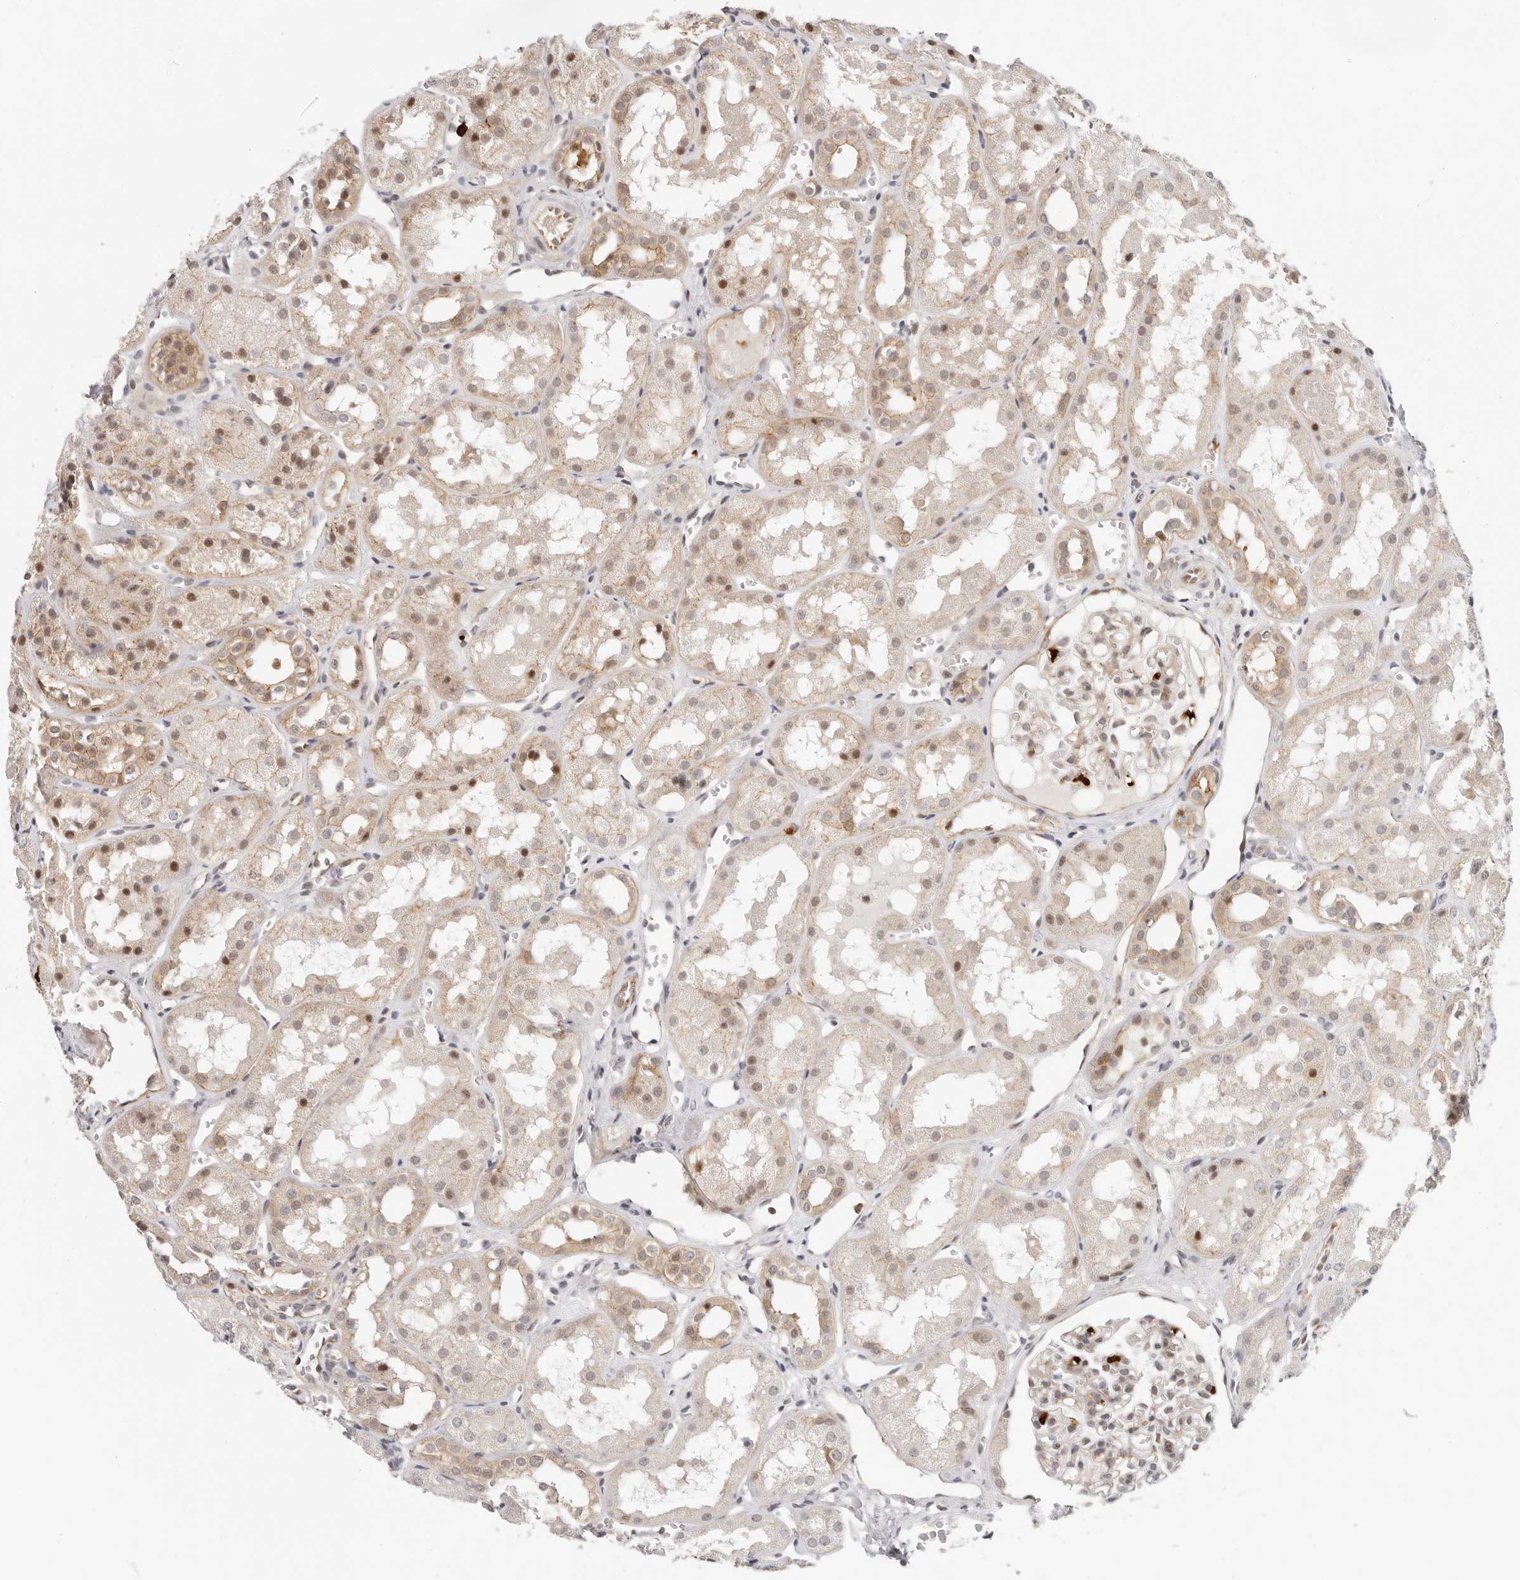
{"staining": {"intensity": "moderate", "quantity": "<25%", "location": "nuclear"}, "tissue": "kidney", "cell_type": "Cells in glomeruli", "image_type": "normal", "snomed": [{"axis": "morphology", "description": "Normal tissue, NOS"}, {"axis": "topography", "description": "Kidney"}], "caption": "Immunohistochemical staining of benign human kidney exhibits moderate nuclear protein staining in approximately <25% of cells in glomeruli. (brown staining indicates protein expression, while blue staining denotes nuclei).", "gene": "AFDN", "patient": {"sex": "male", "age": 16}}